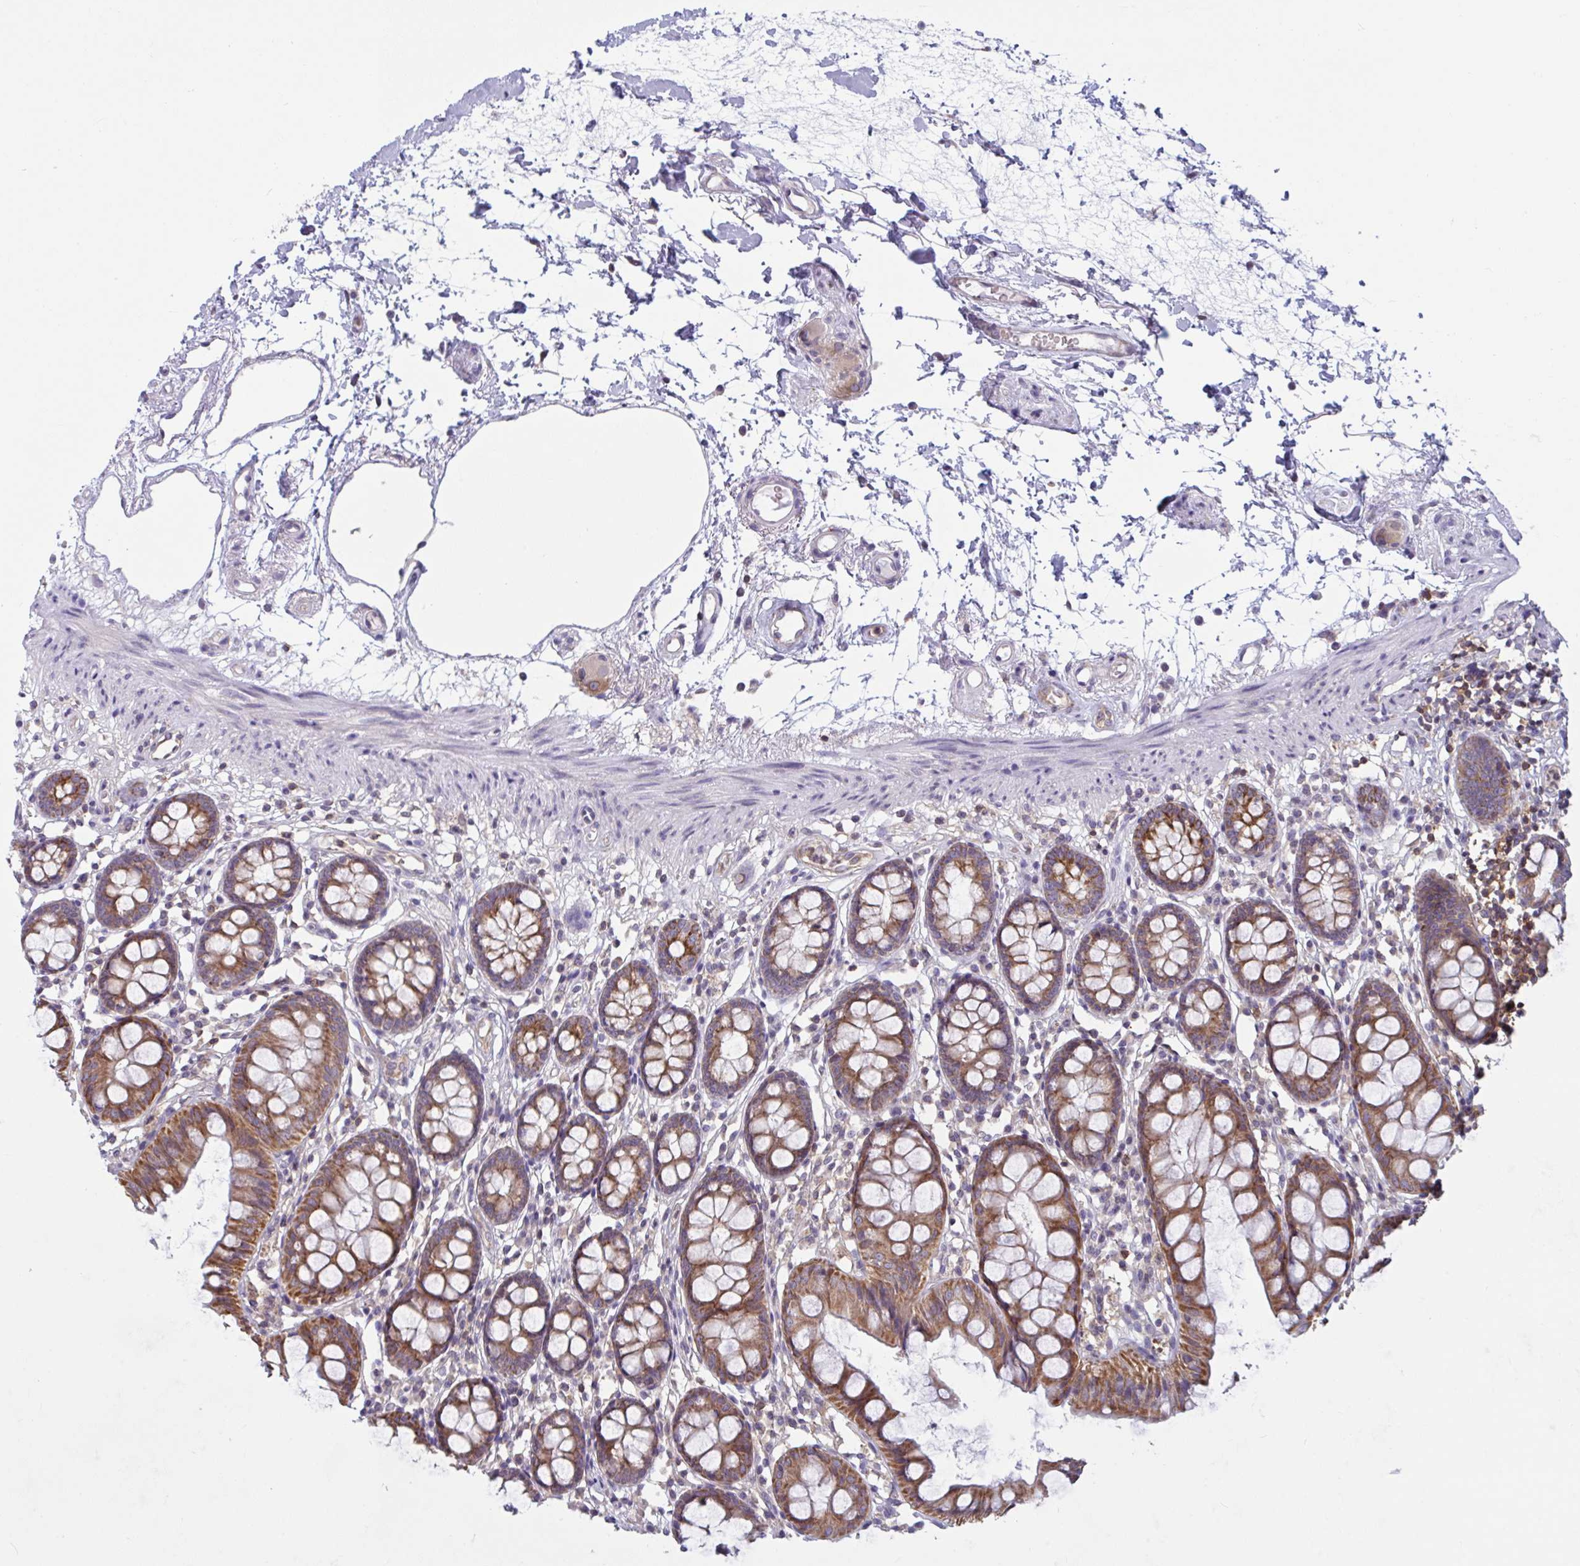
{"staining": {"intensity": "negative", "quantity": "none", "location": "none"}, "tissue": "colon", "cell_type": "Endothelial cells", "image_type": "normal", "snomed": [{"axis": "morphology", "description": "Normal tissue, NOS"}, {"axis": "topography", "description": "Colon"}], "caption": "The IHC histopathology image has no significant staining in endothelial cells of colon. (DAB immunohistochemistry with hematoxylin counter stain).", "gene": "TANK", "patient": {"sex": "female", "age": 84}}